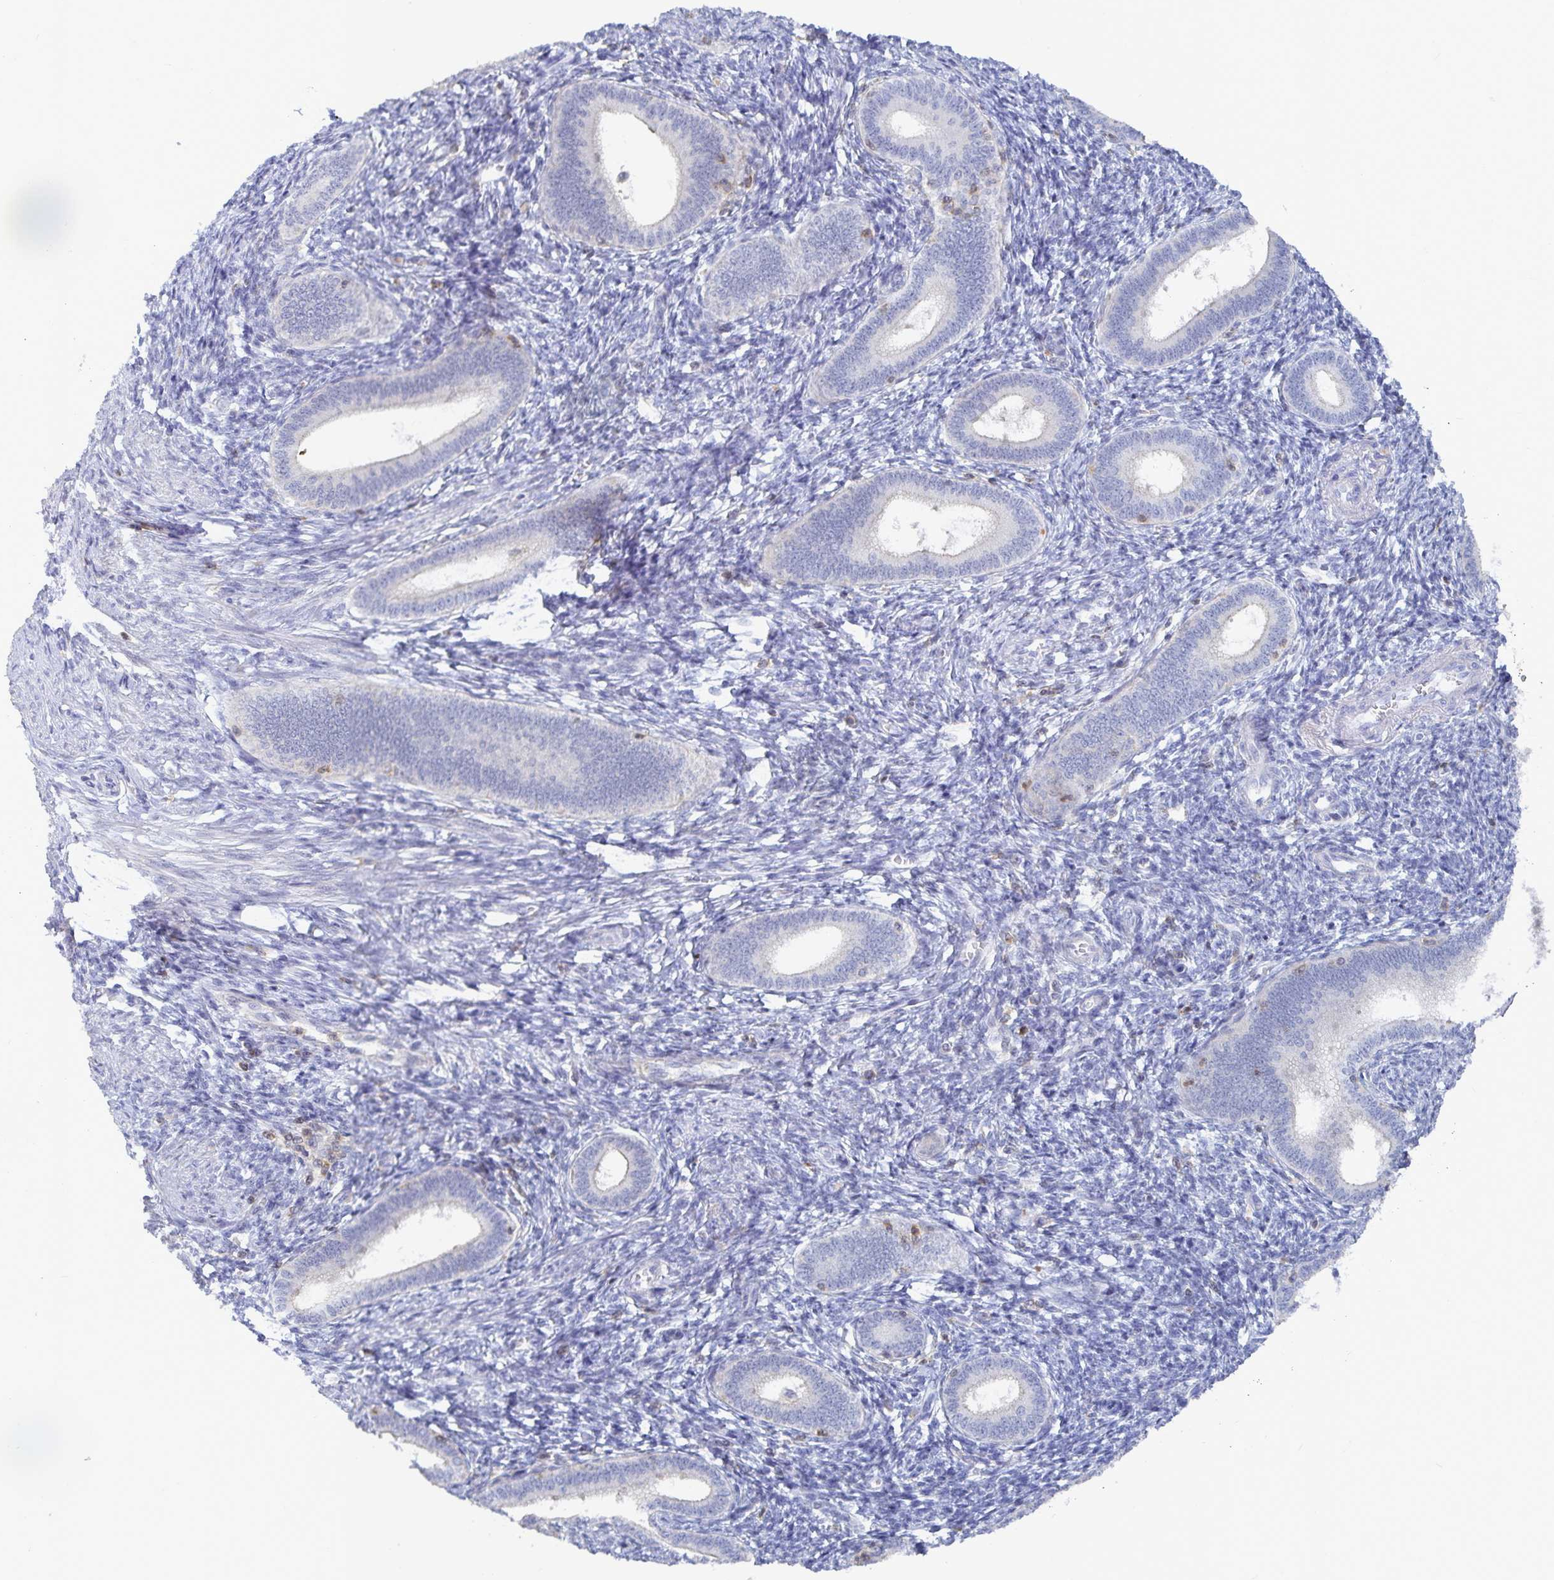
{"staining": {"intensity": "negative", "quantity": "none", "location": "none"}, "tissue": "endometrium", "cell_type": "Cells in endometrial stroma", "image_type": "normal", "snomed": [{"axis": "morphology", "description": "Normal tissue, NOS"}, {"axis": "topography", "description": "Endometrium"}], "caption": "Protein analysis of normal endometrium displays no significant expression in cells in endometrial stroma. (Brightfield microscopy of DAB (3,3'-diaminobenzidine) immunohistochemistry (IHC) at high magnification).", "gene": "PIK3CD", "patient": {"sex": "female", "age": 41}}